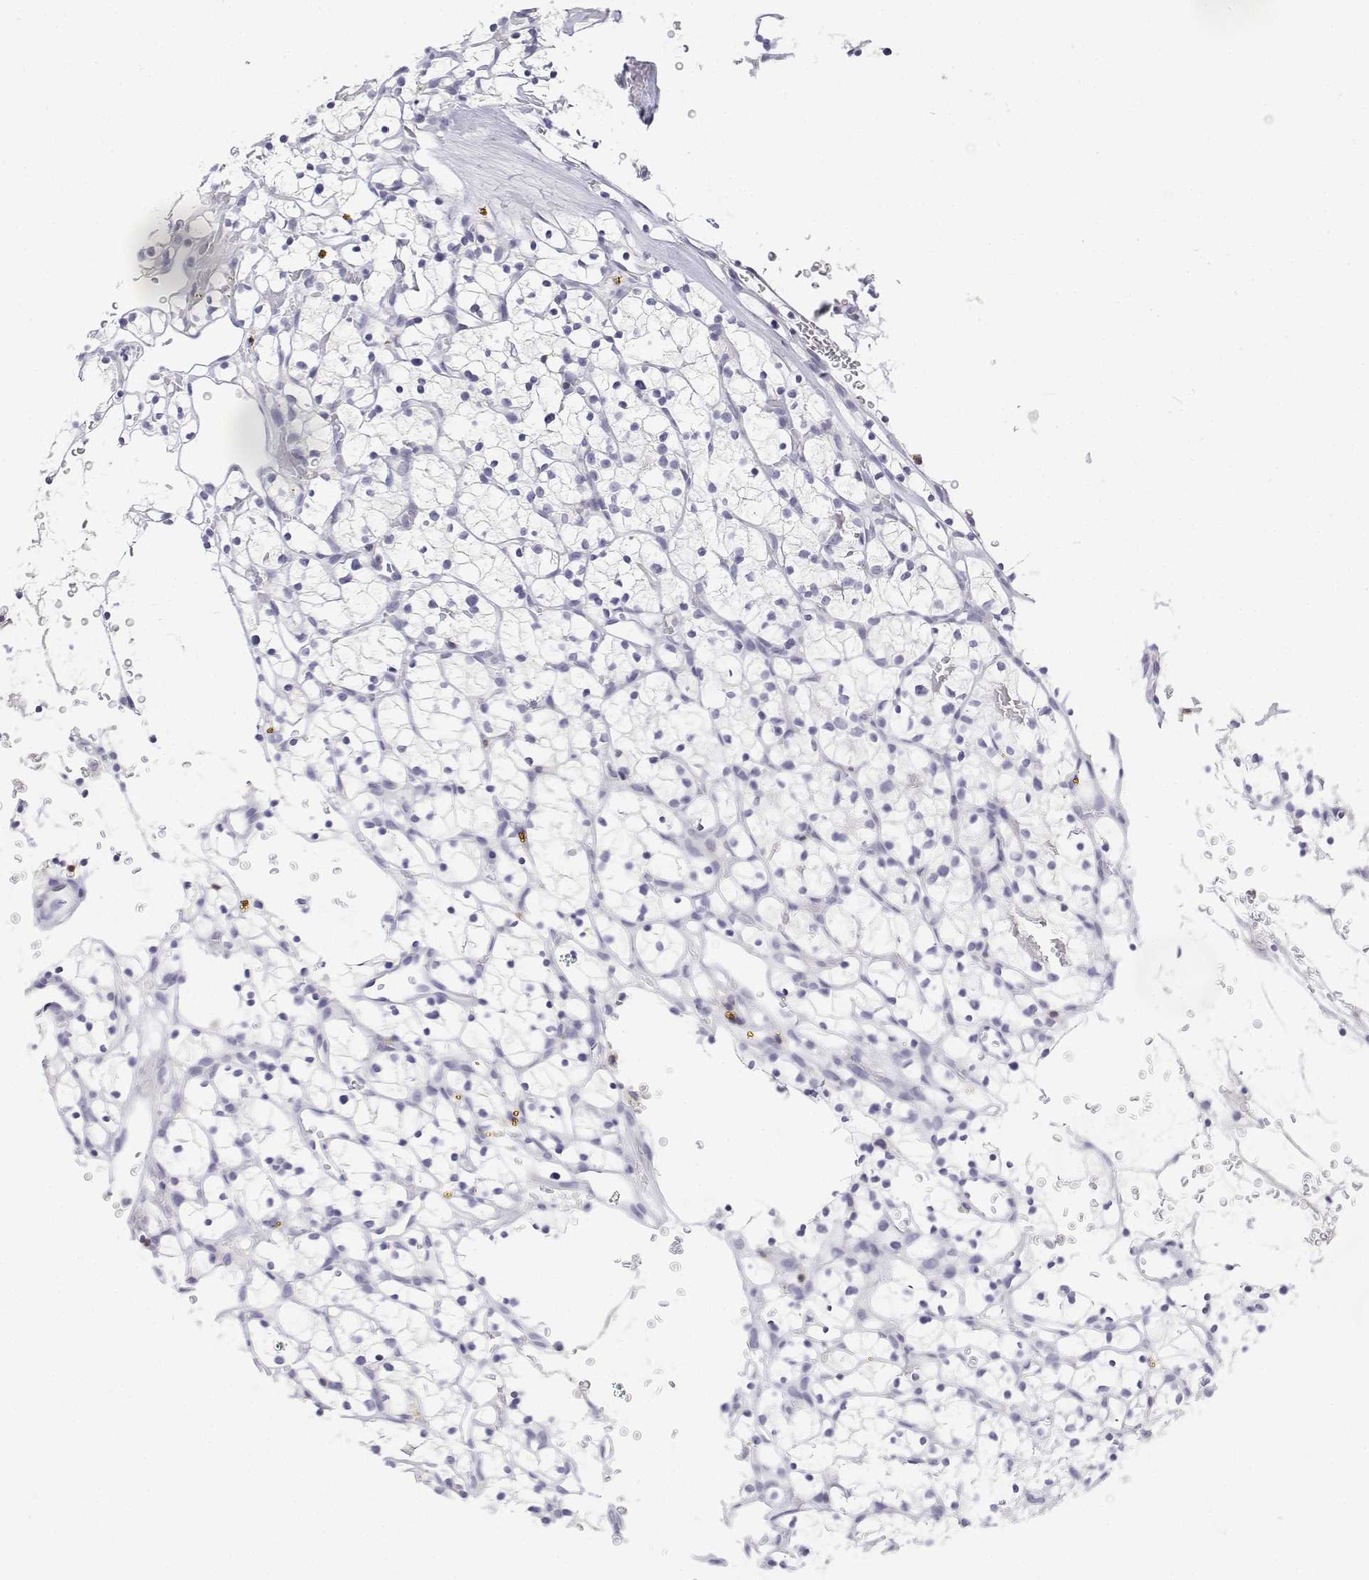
{"staining": {"intensity": "negative", "quantity": "none", "location": "none"}, "tissue": "renal cancer", "cell_type": "Tumor cells", "image_type": "cancer", "snomed": [{"axis": "morphology", "description": "Adenocarcinoma, NOS"}, {"axis": "topography", "description": "Kidney"}], "caption": "This is an immunohistochemistry histopathology image of renal cancer (adenocarcinoma). There is no staining in tumor cells.", "gene": "CD3E", "patient": {"sex": "female", "age": 64}}